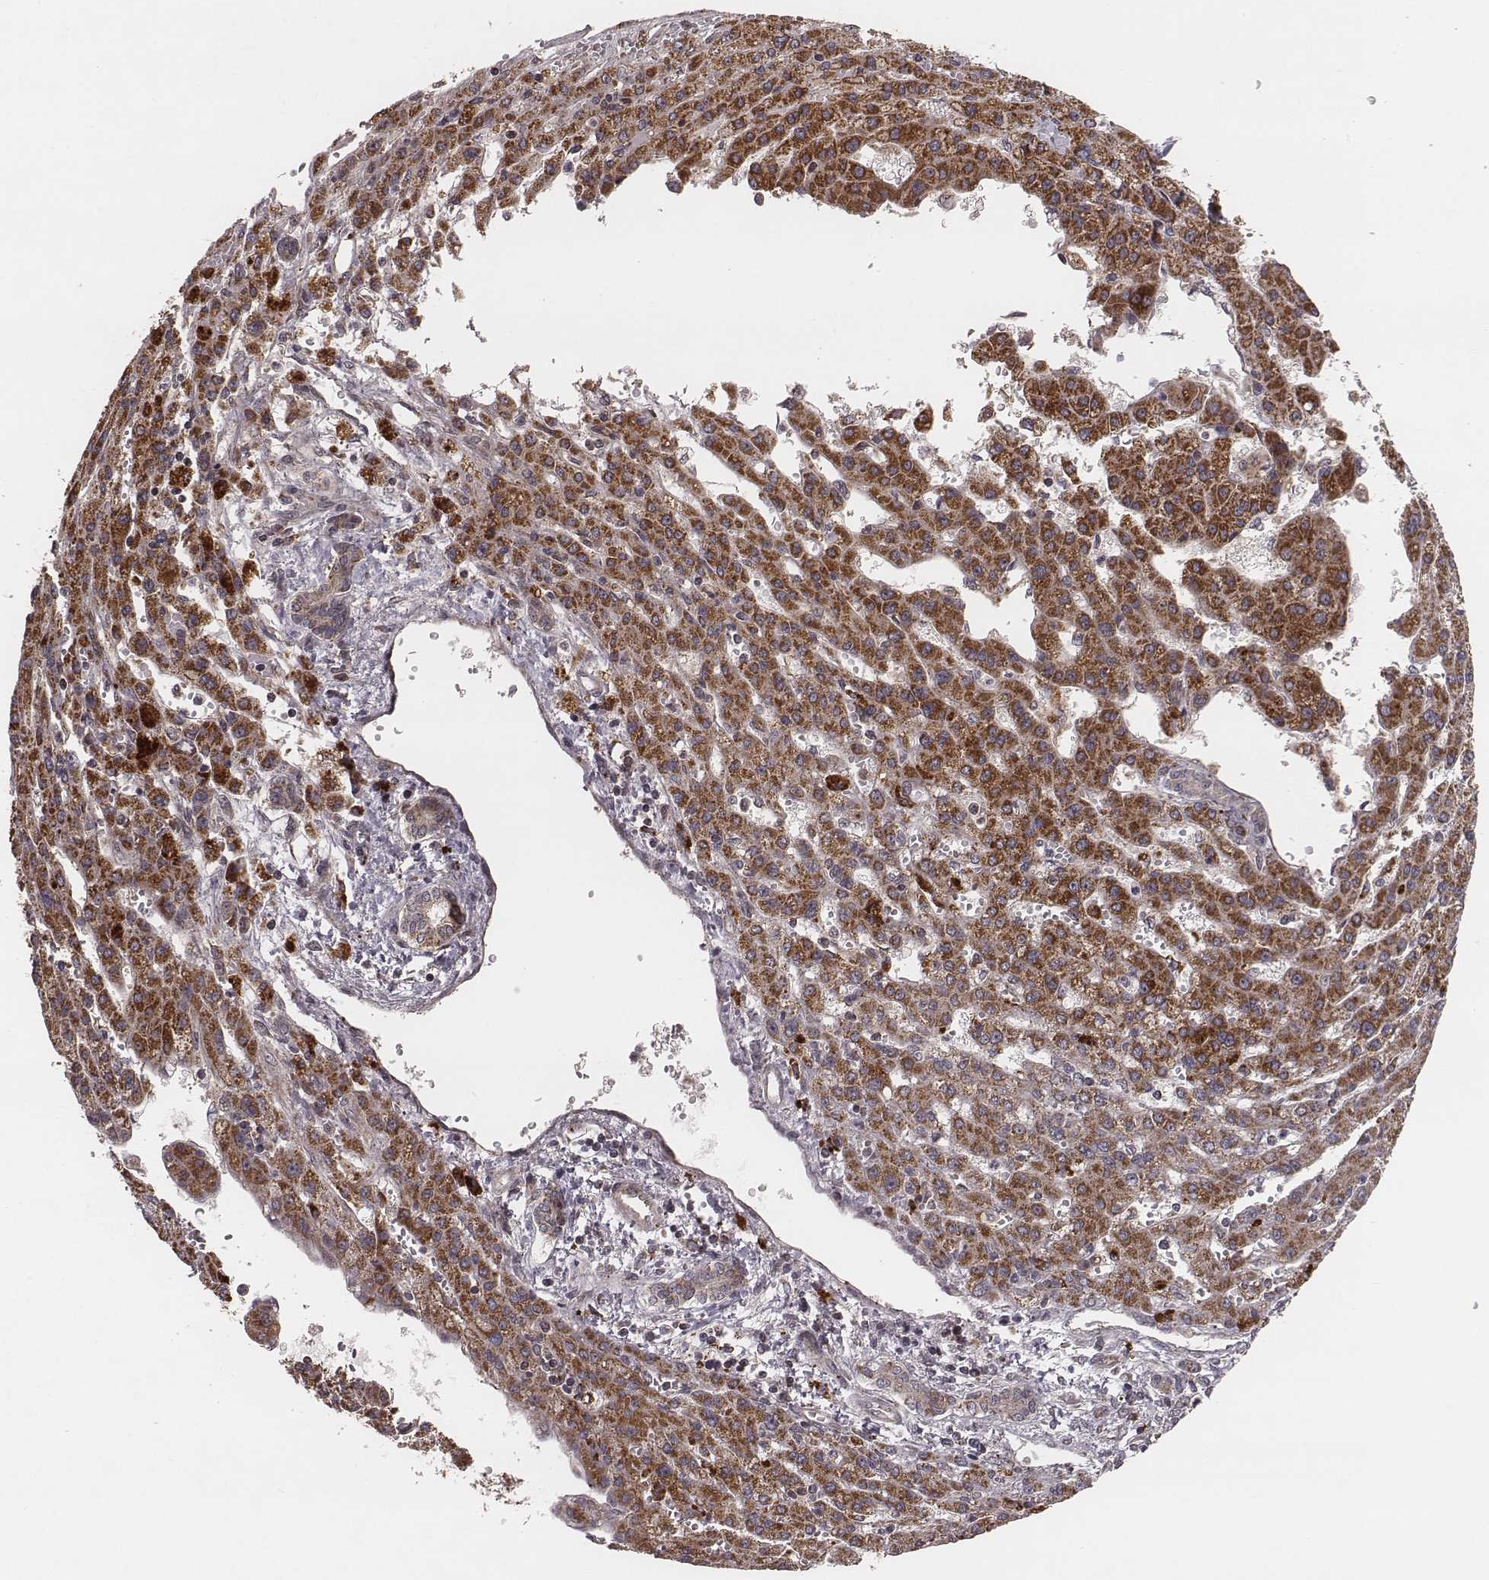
{"staining": {"intensity": "moderate", "quantity": ">75%", "location": "cytoplasmic/membranous"}, "tissue": "liver cancer", "cell_type": "Tumor cells", "image_type": "cancer", "snomed": [{"axis": "morphology", "description": "Carcinoma, Hepatocellular, NOS"}, {"axis": "topography", "description": "Liver"}], "caption": "IHC histopathology image of human liver cancer stained for a protein (brown), which shows medium levels of moderate cytoplasmic/membranous positivity in approximately >75% of tumor cells.", "gene": "ZDHHC21", "patient": {"sex": "female", "age": 70}}